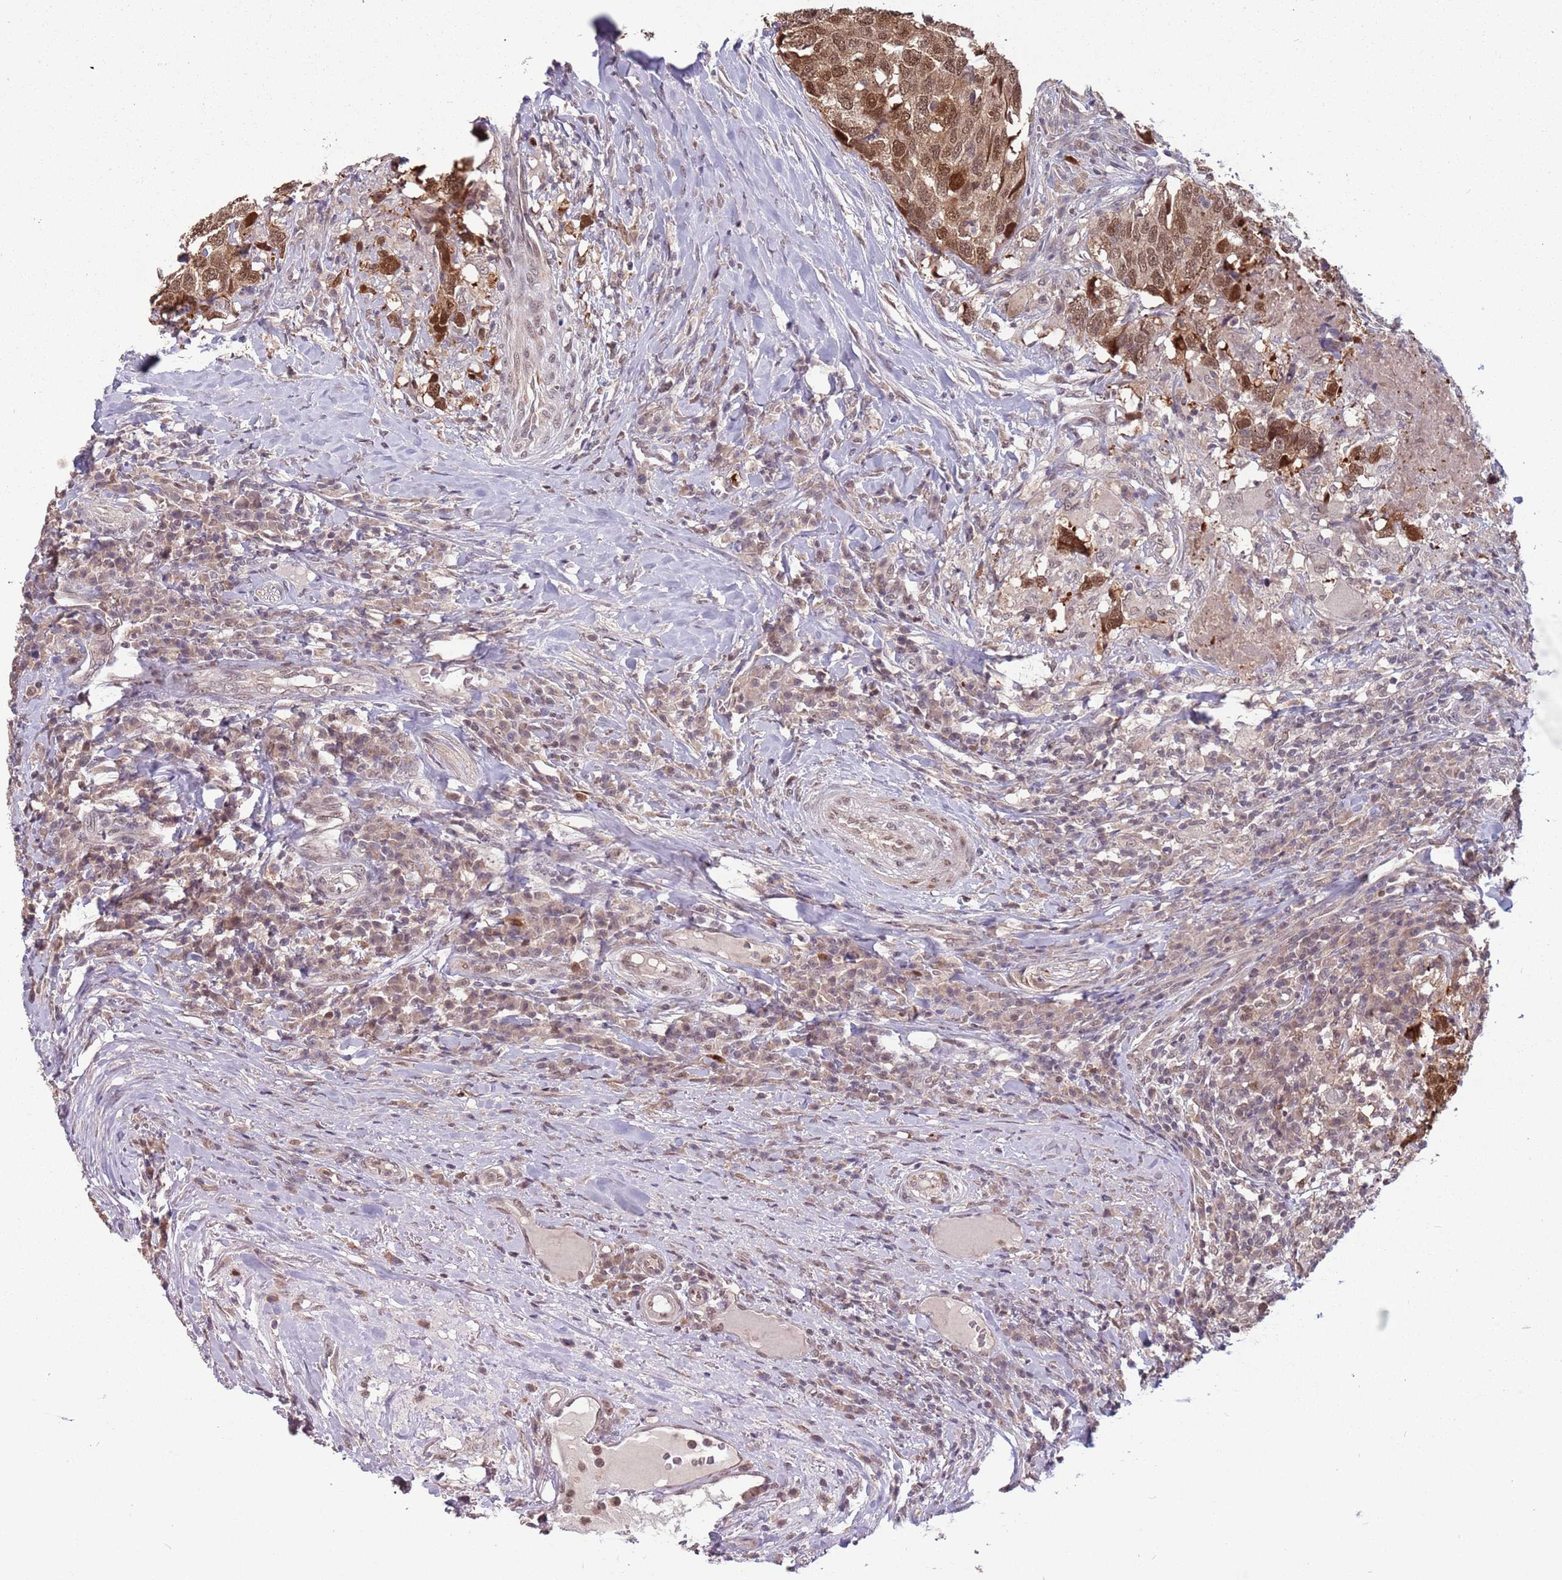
{"staining": {"intensity": "strong", "quantity": ">75%", "location": "nuclear"}, "tissue": "head and neck cancer", "cell_type": "Tumor cells", "image_type": "cancer", "snomed": [{"axis": "morphology", "description": "Squamous cell carcinoma, NOS"}, {"axis": "topography", "description": "Head-Neck"}], "caption": "Squamous cell carcinoma (head and neck) stained for a protein demonstrates strong nuclear positivity in tumor cells.", "gene": "ZBTB5", "patient": {"sex": "male", "age": 66}}